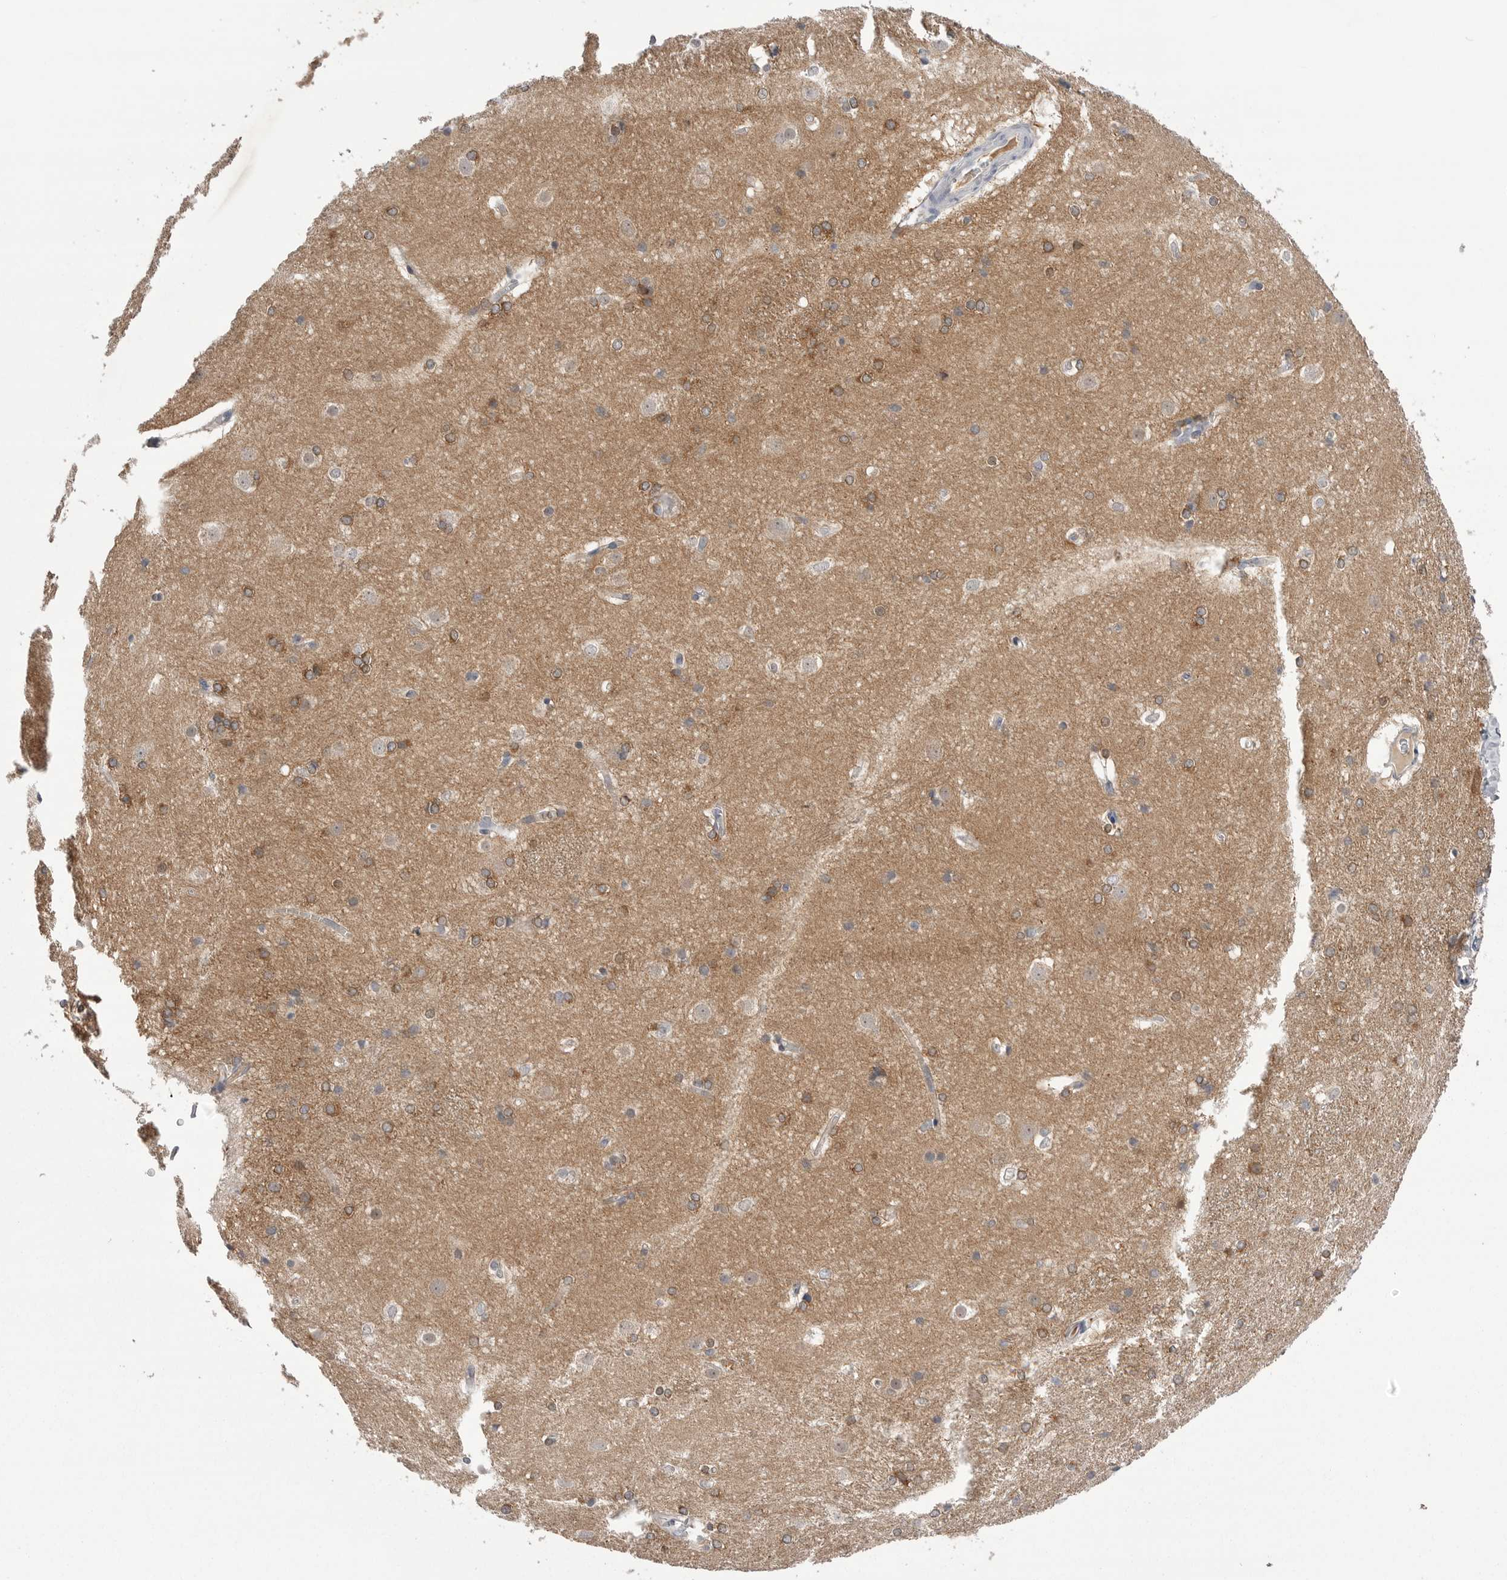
{"staining": {"intensity": "moderate", "quantity": "25%-75%", "location": "cytoplasmic/membranous"}, "tissue": "caudate", "cell_type": "Glial cells", "image_type": "normal", "snomed": [{"axis": "morphology", "description": "Normal tissue, NOS"}, {"axis": "topography", "description": "Lateral ventricle wall"}], "caption": "Approximately 25%-75% of glial cells in normal human caudate reveal moderate cytoplasmic/membranous protein expression as visualized by brown immunohistochemical staining.", "gene": "DLGAP3", "patient": {"sex": "female", "age": 19}}